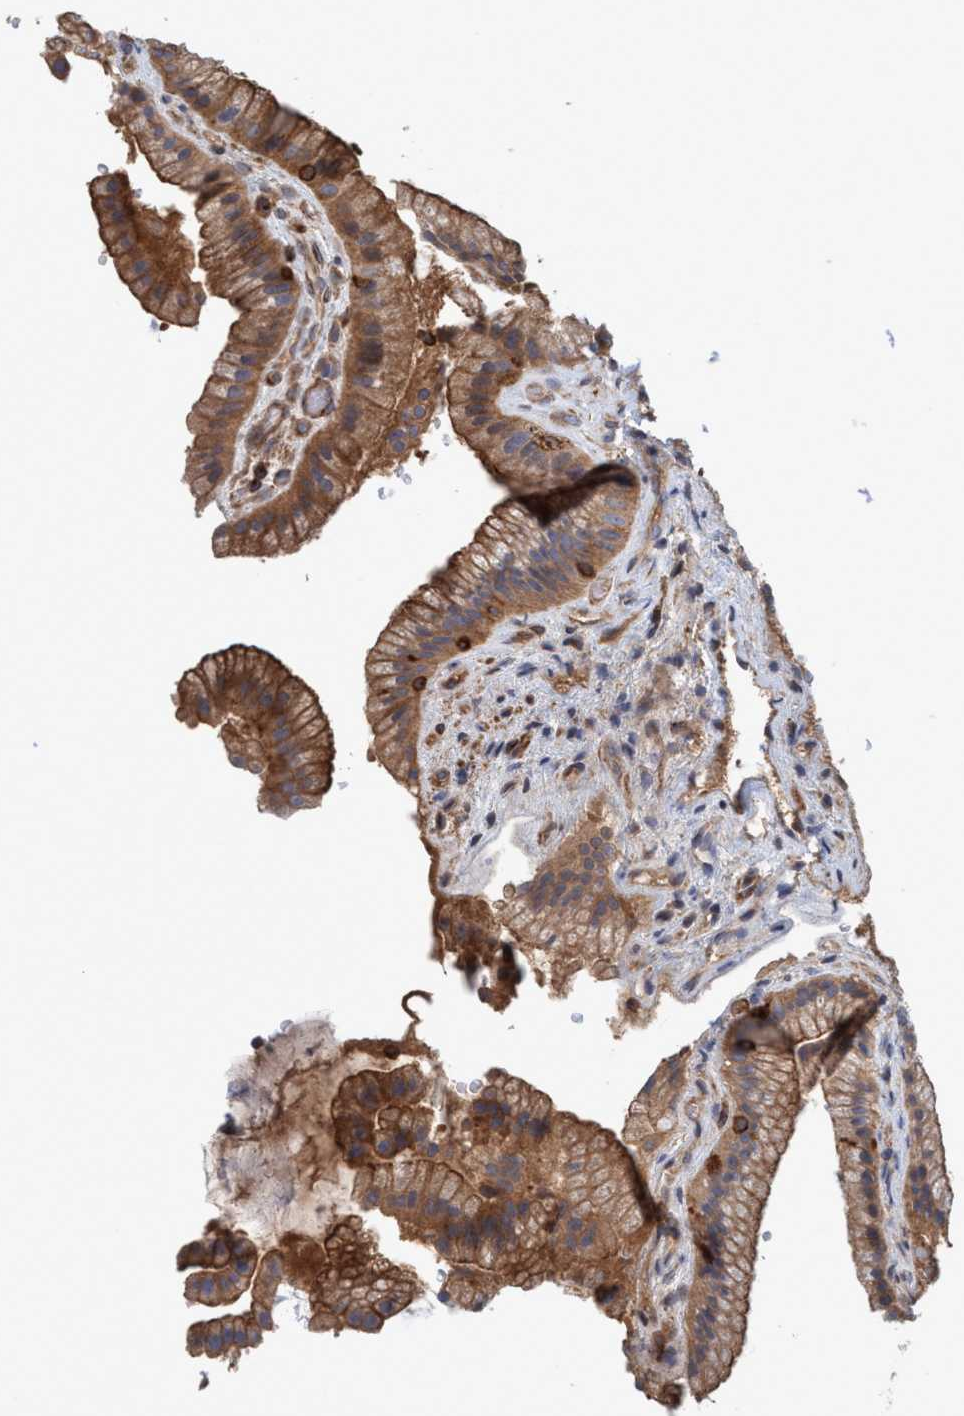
{"staining": {"intensity": "strong", "quantity": ">75%", "location": "cytoplasmic/membranous"}, "tissue": "gallbladder", "cell_type": "Glandular cells", "image_type": "normal", "snomed": [{"axis": "morphology", "description": "Normal tissue, NOS"}, {"axis": "topography", "description": "Gallbladder"}], "caption": "DAB (3,3'-diaminobenzidine) immunohistochemical staining of benign gallbladder reveals strong cytoplasmic/membranous protein staining in approximately >75% of glandular cells.", "gene": "SPECC1", "patient": {"sex": "male", "age": 49}}